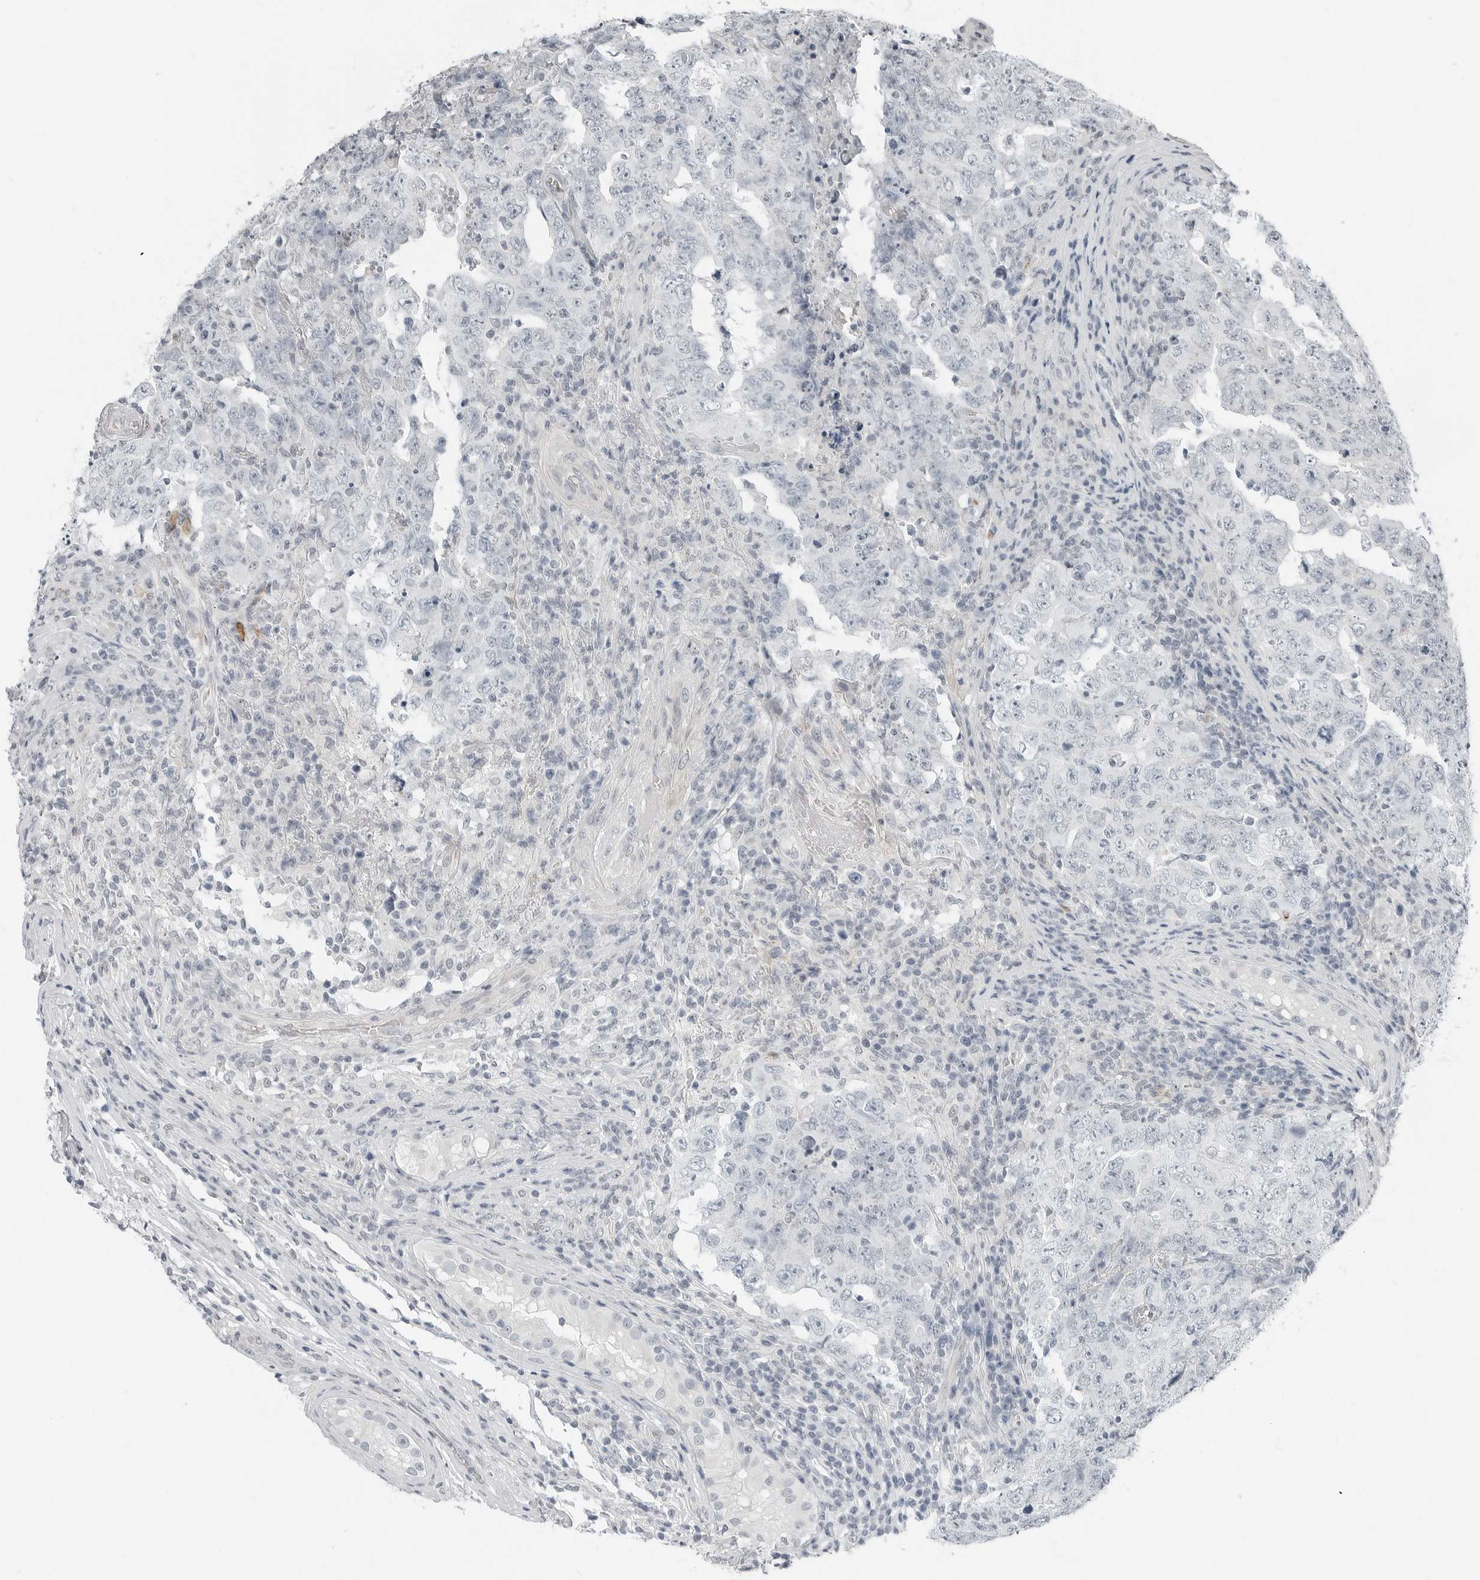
{"staining": {"intensity": "negative", "quantity": "none", "location": "none"}, "tissue": "testis cancer", "cell_type": "Tumor cells", "image_type": "cancer", "snomed": [{"axis": "morphology", "description": "Carcinoma, Embryonal, NOS"}, {"axis": "topography", "description": "Testis"}], "caption": "This image is of embryonal carcinoma (testis) stained with IHC to label a protein in brown with the nuclei are counter-stained blue. There is no staining in tumor cells. The staining is performed using DAB brown chromogen with nuclei counter-stained in using hematoxylin.", "gene": "XIRP1", "patient": {"sex": "male", "age": 26}}